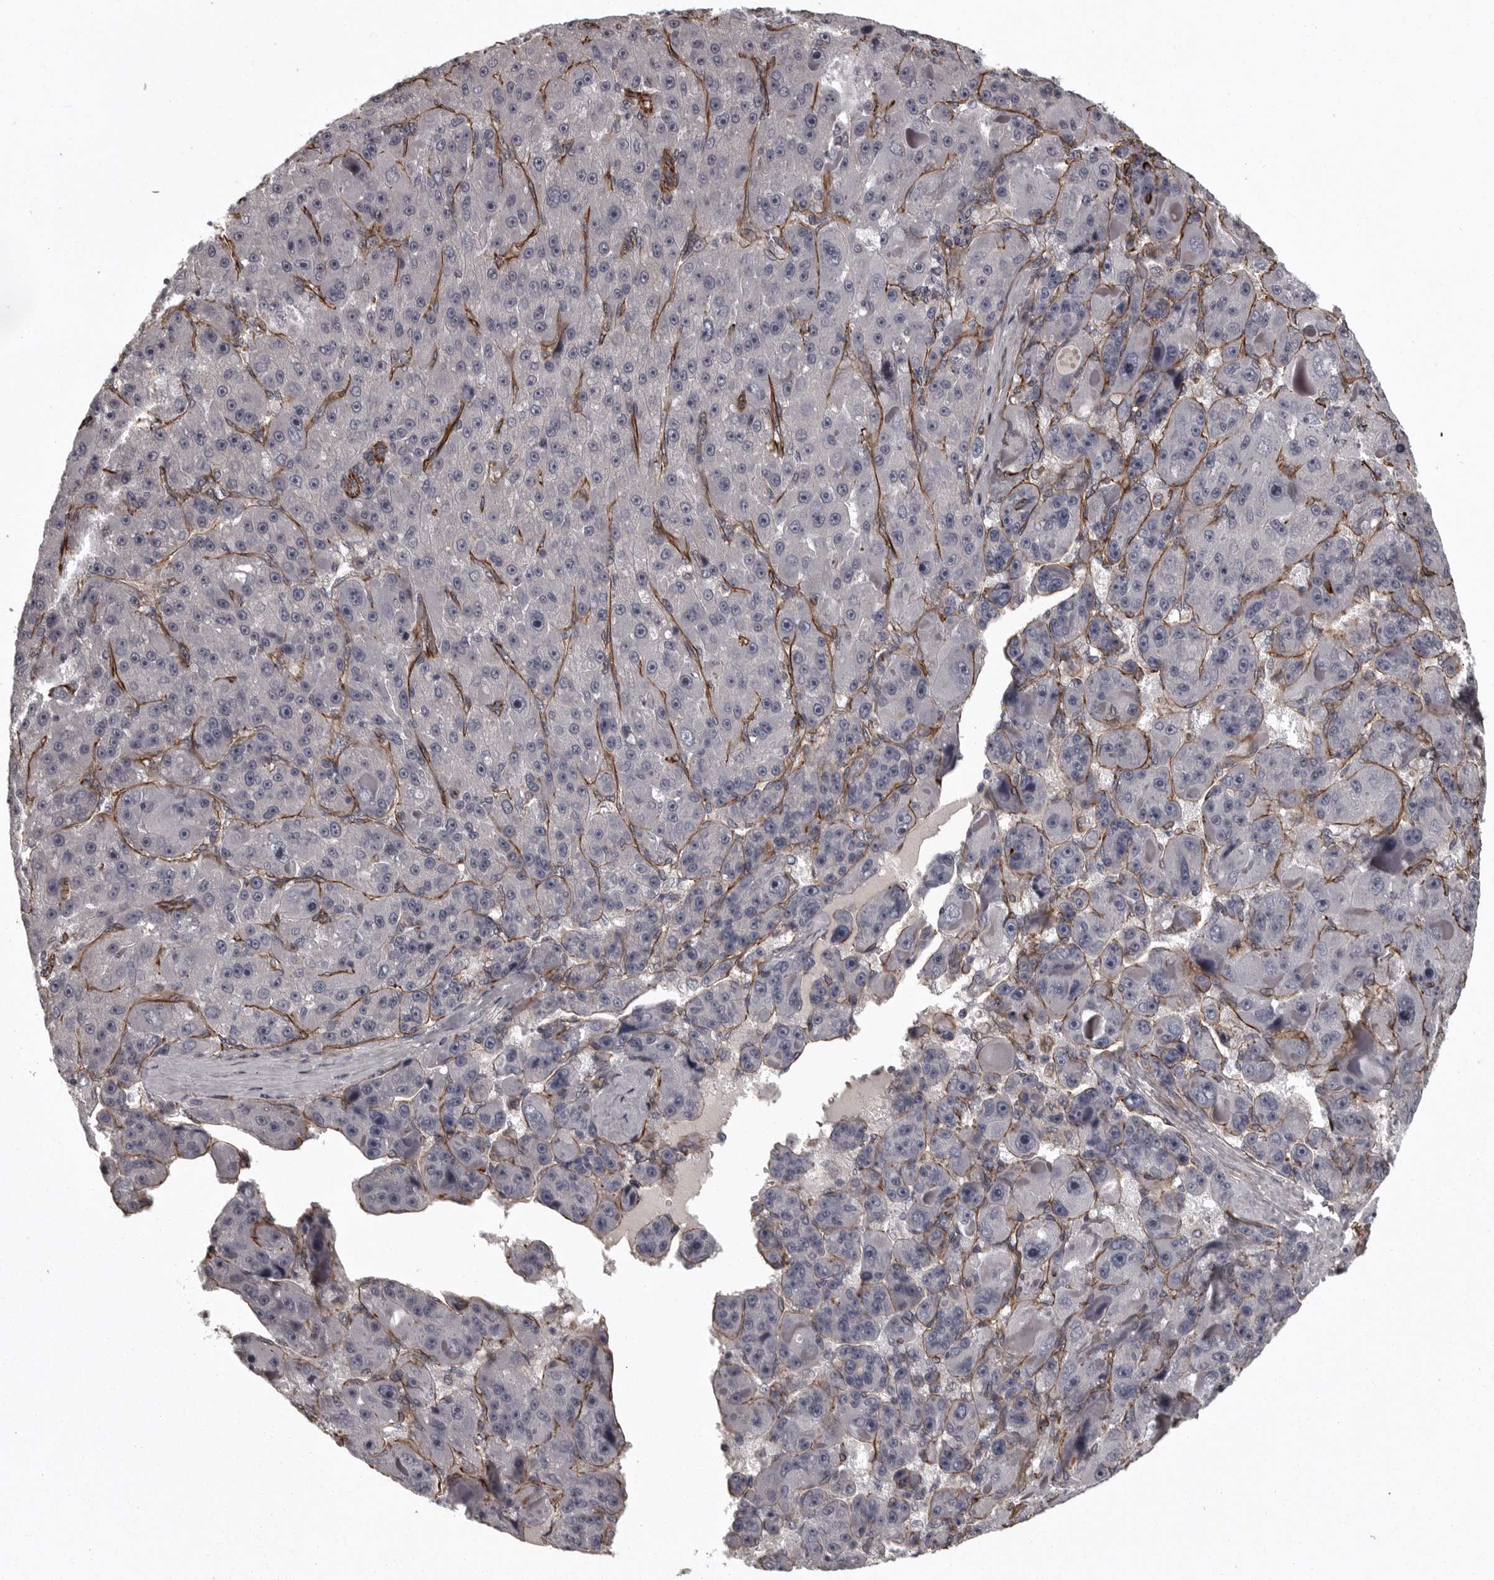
{"staining": {"intensity": "negative", "quantity": "none", "location": "none"}, "tissue": "liver cancer", "cell_type": "Tumor cells", "image_type": "cancer", "snomed": [{"axis": "morphology", "description": "Carcinoma, Hepatocellular, NOS"}, {"axis": "topography", "description": "Liver"}], "caption": "The photomicrograph reveals no staining of tumor cells in liver hepatocellular carcinoma. Nuclei are stained in blue.", "gene": "FAAP100", "patient": {"sex": "male", "age": 76}}